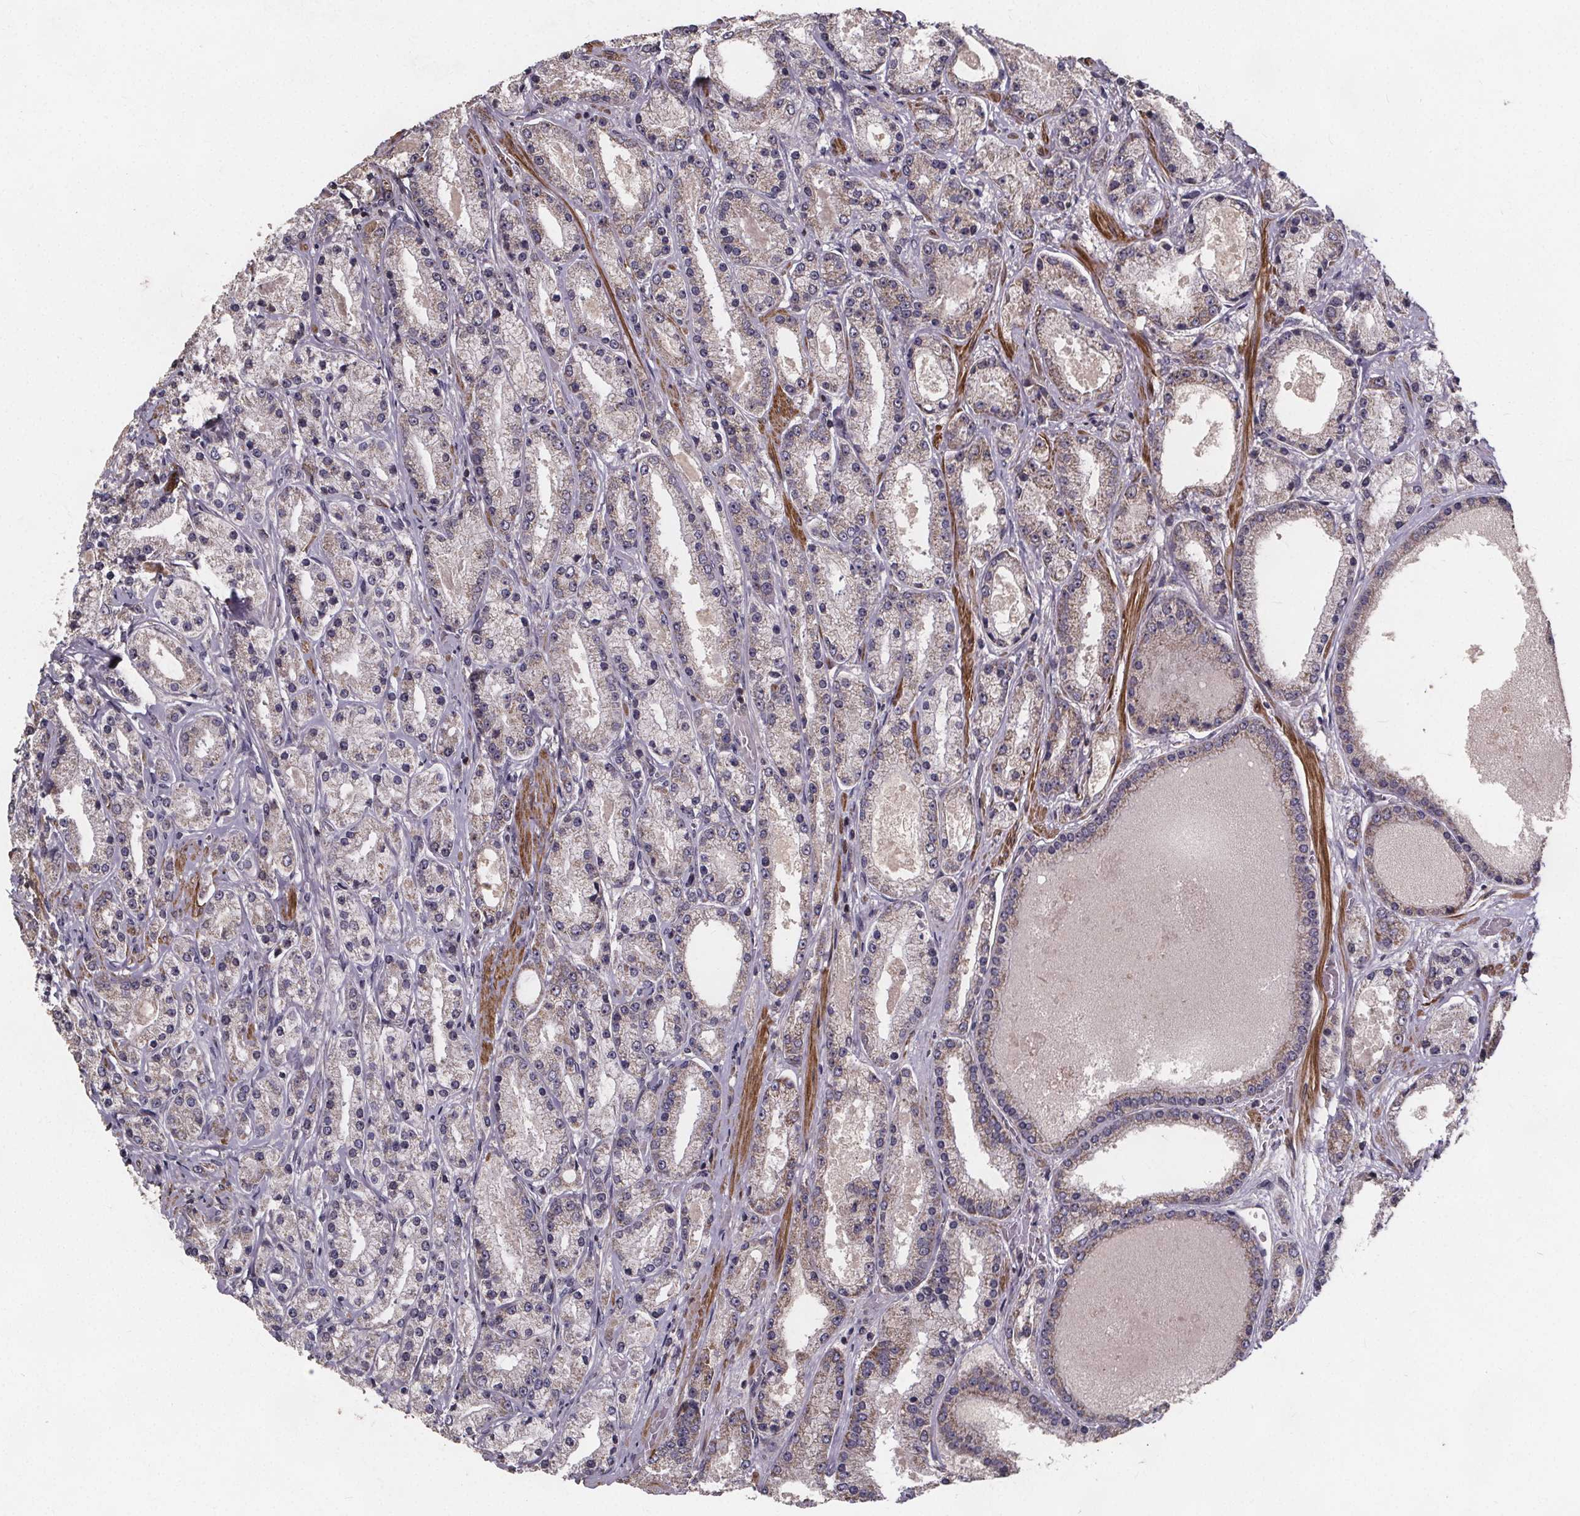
{"staining": {"intensity": "moderate", "quantity": "<25%", "location": "cytoplasmic/membranous"}, "tissue": "prostate cancer", "cell_type": "Tumor cells", "image_type": "cancer", "snomed": [{"axis": "morphology", "description": "Adenocarcinoma, High grade"}, {"axis": "topography", "description": "Prostate"}], "caption": "Prostate adenocarcinoma (high-grade) was stained to show a protein in brown. There is low levels of moderate cytoplasmic/membranous expression in approximately <25% of tumor cells. (brown staining indicates protein expression, while blue staining denotes nuclei).", "gene": "YME1L1", "patient": {"sex": "male", "age": 67}}